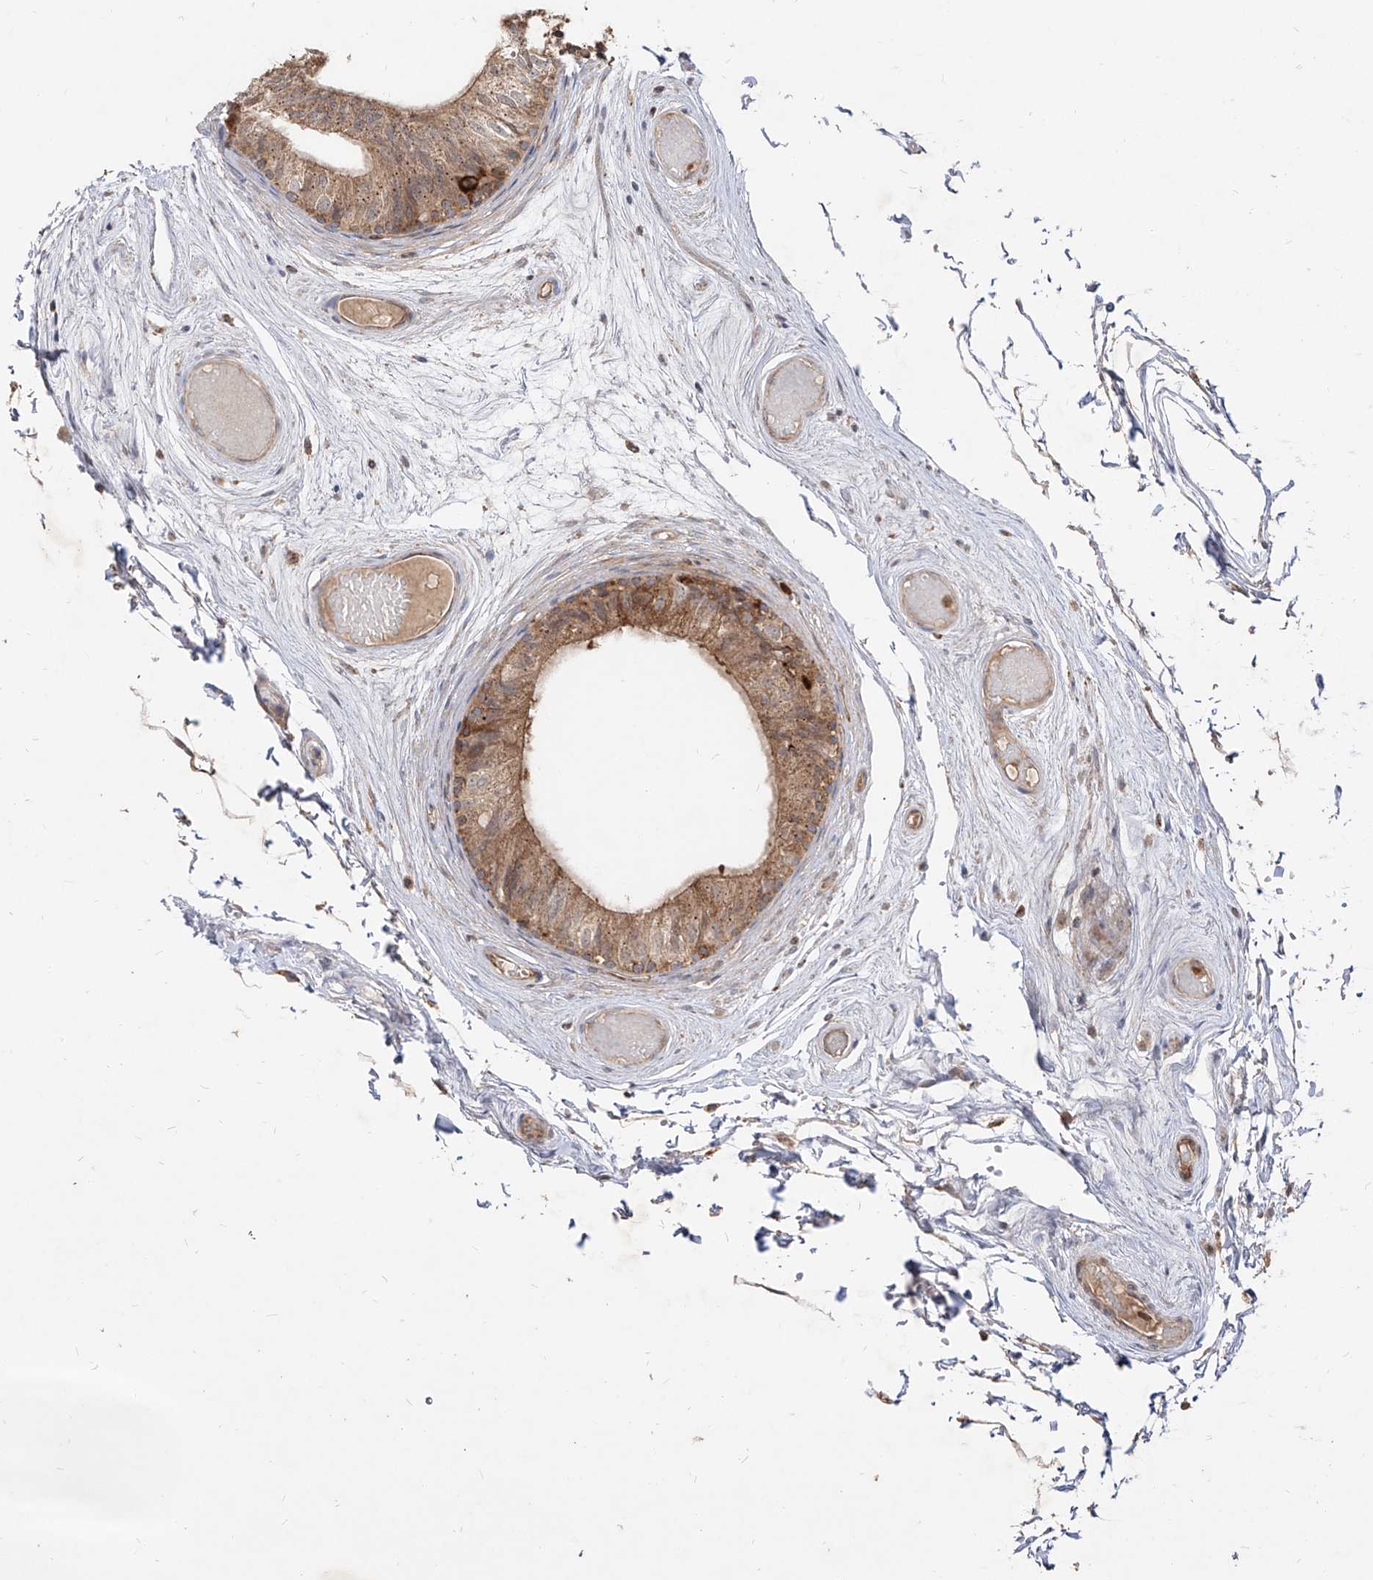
{"staining": {"intensity": "moderate", "quantity": ">75%", "location": "cytoplasmic/membranous"}, "tissue": "epididymis", "cell_type": "Glandular cells", "image_type": "normal", "snomed": [{"axis": "morphology", "description": "Normal tissue, NOS"}, {"axis": "topography", "description": "Epididymis"}], "caption": "Immunohistochemistry photomicrograph of normal epididymis: human epididymis stained using immunohistochemistry (IHC) shows medium levels of moderate protein expression localized specifically in the cytoplasmic/membranous of glandular cells, appearing as a cytoplasmic/membranous brown color.", "gene": "AIM2", "patient": {"sex": "male", "age": 79}}